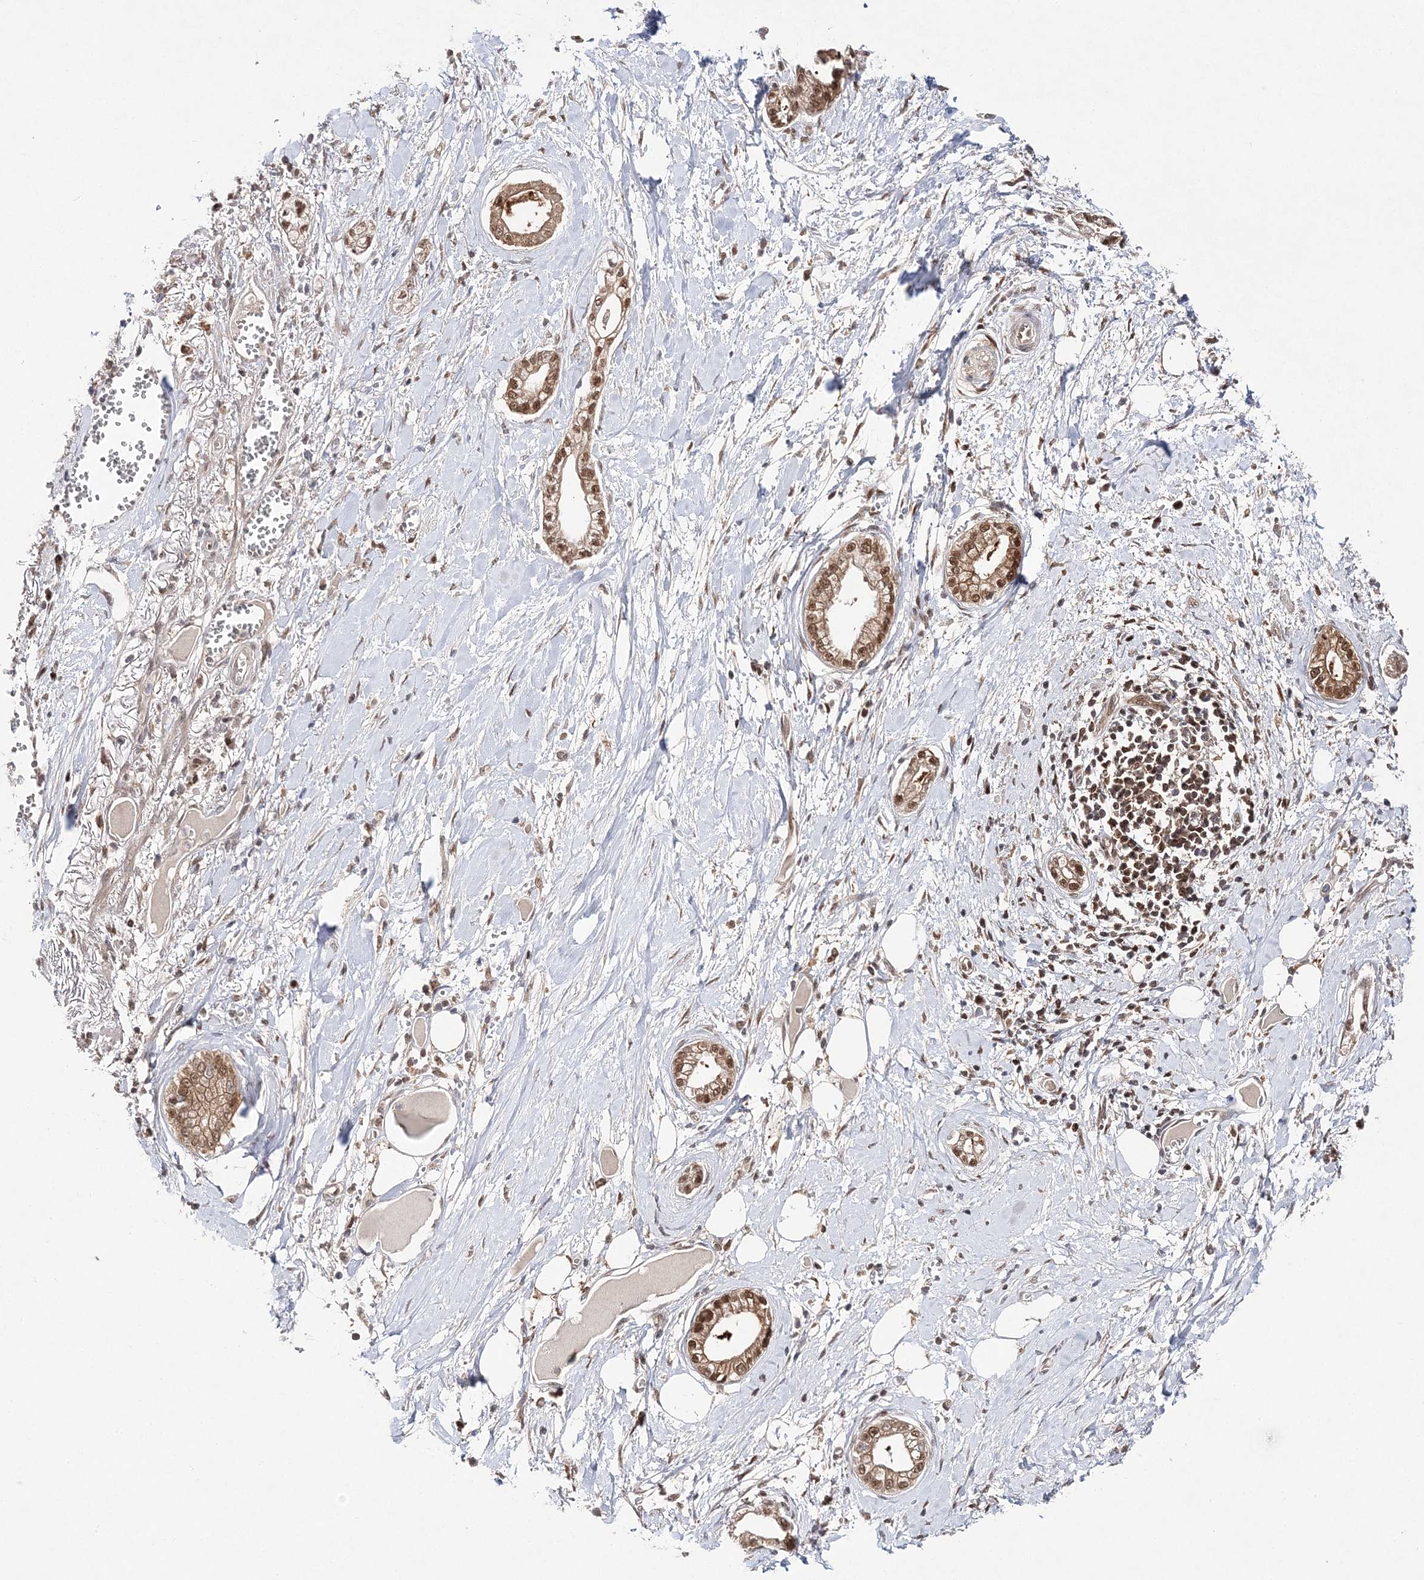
{"staining": {"intensity": "moderate", "quantity": ">75%", "location": "cytoplasmic/membranous,nuclear"}, "tissue": "pancreatic cancer", "cell_type": "Tumor cells", "image_type": "cancer", "snomed": [{"axis": "morphology", "description": "Adenocarcinoma, NOS"}, {"axis": "topography", "description": "Pancreas"}], "caption": "Immunohistochemistry (IHC) micrograph of human pancreatic cancer (adenocarcinoma) stained for a protein (brown), which shows medium levels of moderate cytoplasmic/membranous and nuclear positivity in approximately >75% of tumor cells.", "gene": "NIF3L1", "patient": {"sex": "male", "age": 68}}